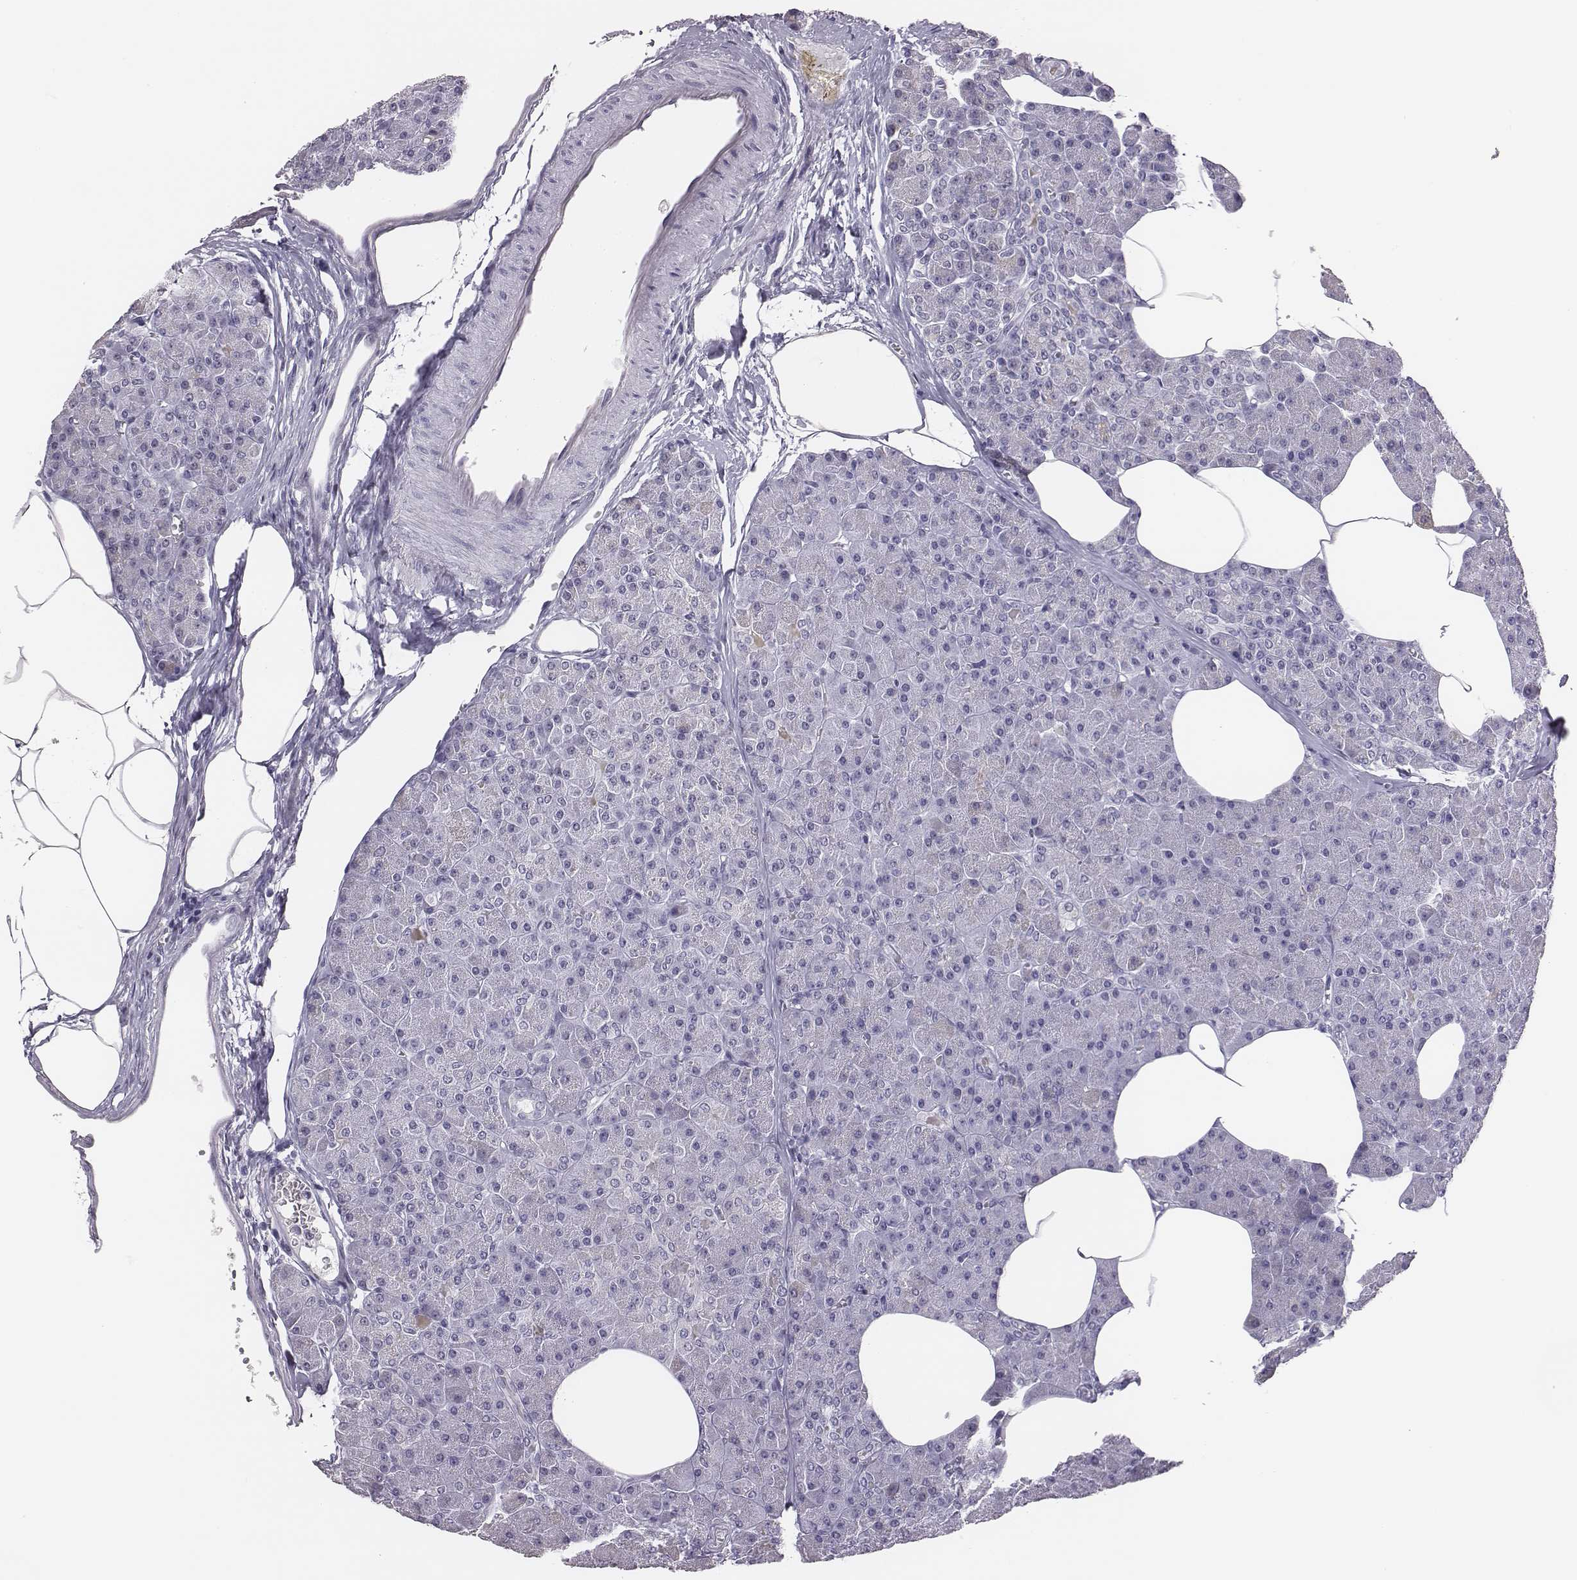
{"staining": {"intensity": "negative", "quantity": "none", "location": "none"}, "tissue": "pancreas", "cell_type": "Exocrine glandular cells", "image_type": "normal", "snomed": [{"axis": "morphology", "description": "Normal tissue, NOS"}, {"axis": "topography", "description": "Pancreas"}], "caption": "A high-resolution histopathology image shows IHC staining of benign pancreas, which displays no significant staining in exocrine glandular cells. (IHC, brightfield microscopy, high magnification).", "gene": "ACOD1", "patient": {"sex": "female", "age": 45}}